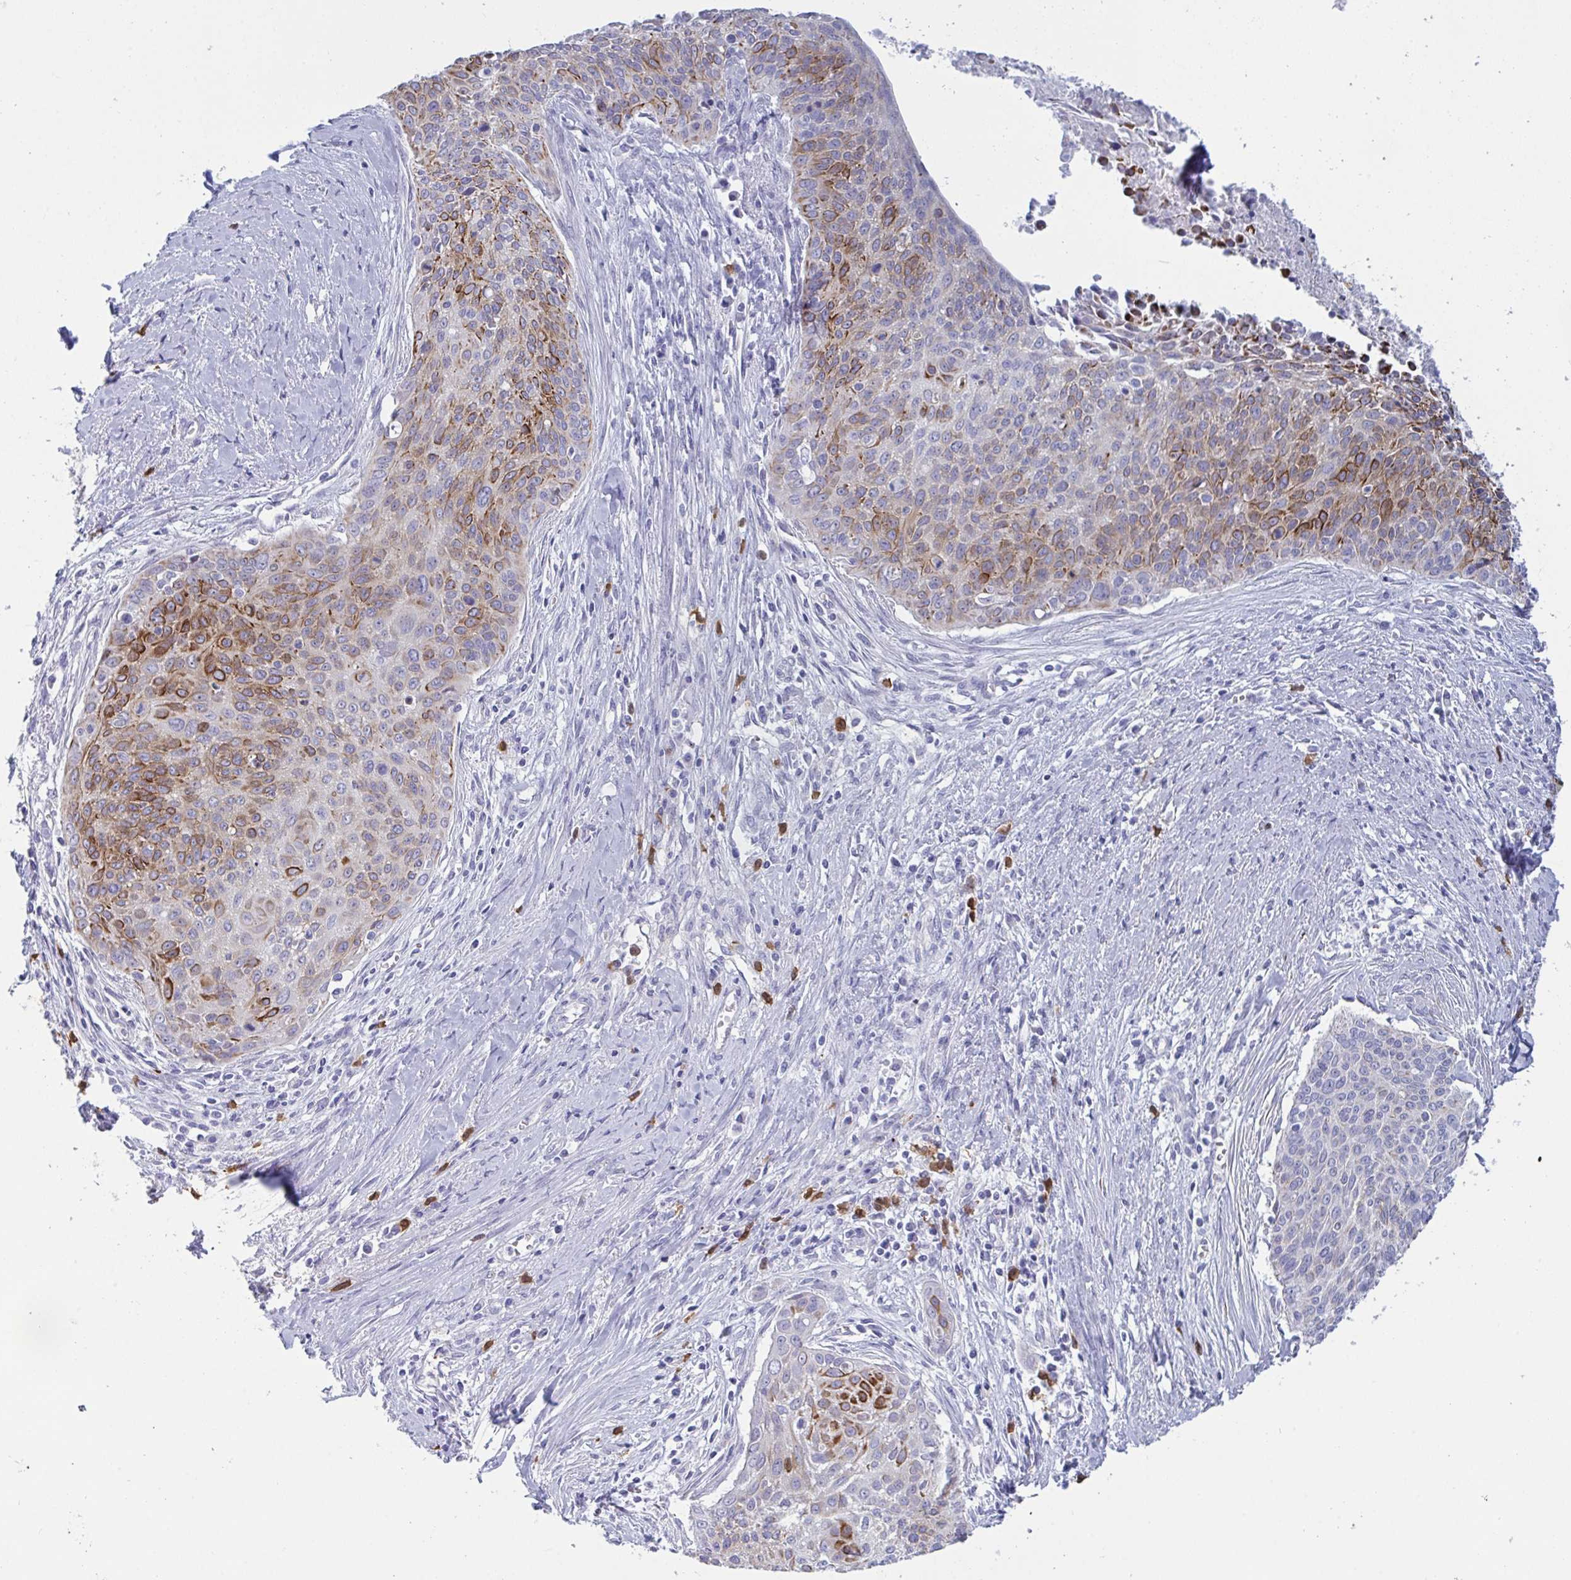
{"staining": {"intensity": "strong", "quantity": "25%-75%", "location": "cytoplasmic/membranous"}, "tissue": "cervical cancer", "cell_type": "Tumor cells", "image_type": "cancer", "snomed": [{"axis": "morphology", "description": "Squamous cell carcinoma, NOS"}, {"axis": "topography", "description": "Cervix"}], "caption": "The histopathology image displays a brown stain indicating the presence of a protein in the cytoplasmic/membranous of tumor cells in cervical cancer.", "gene": "TAS2R38", "patient": {"sex": "female", "age": 55}}